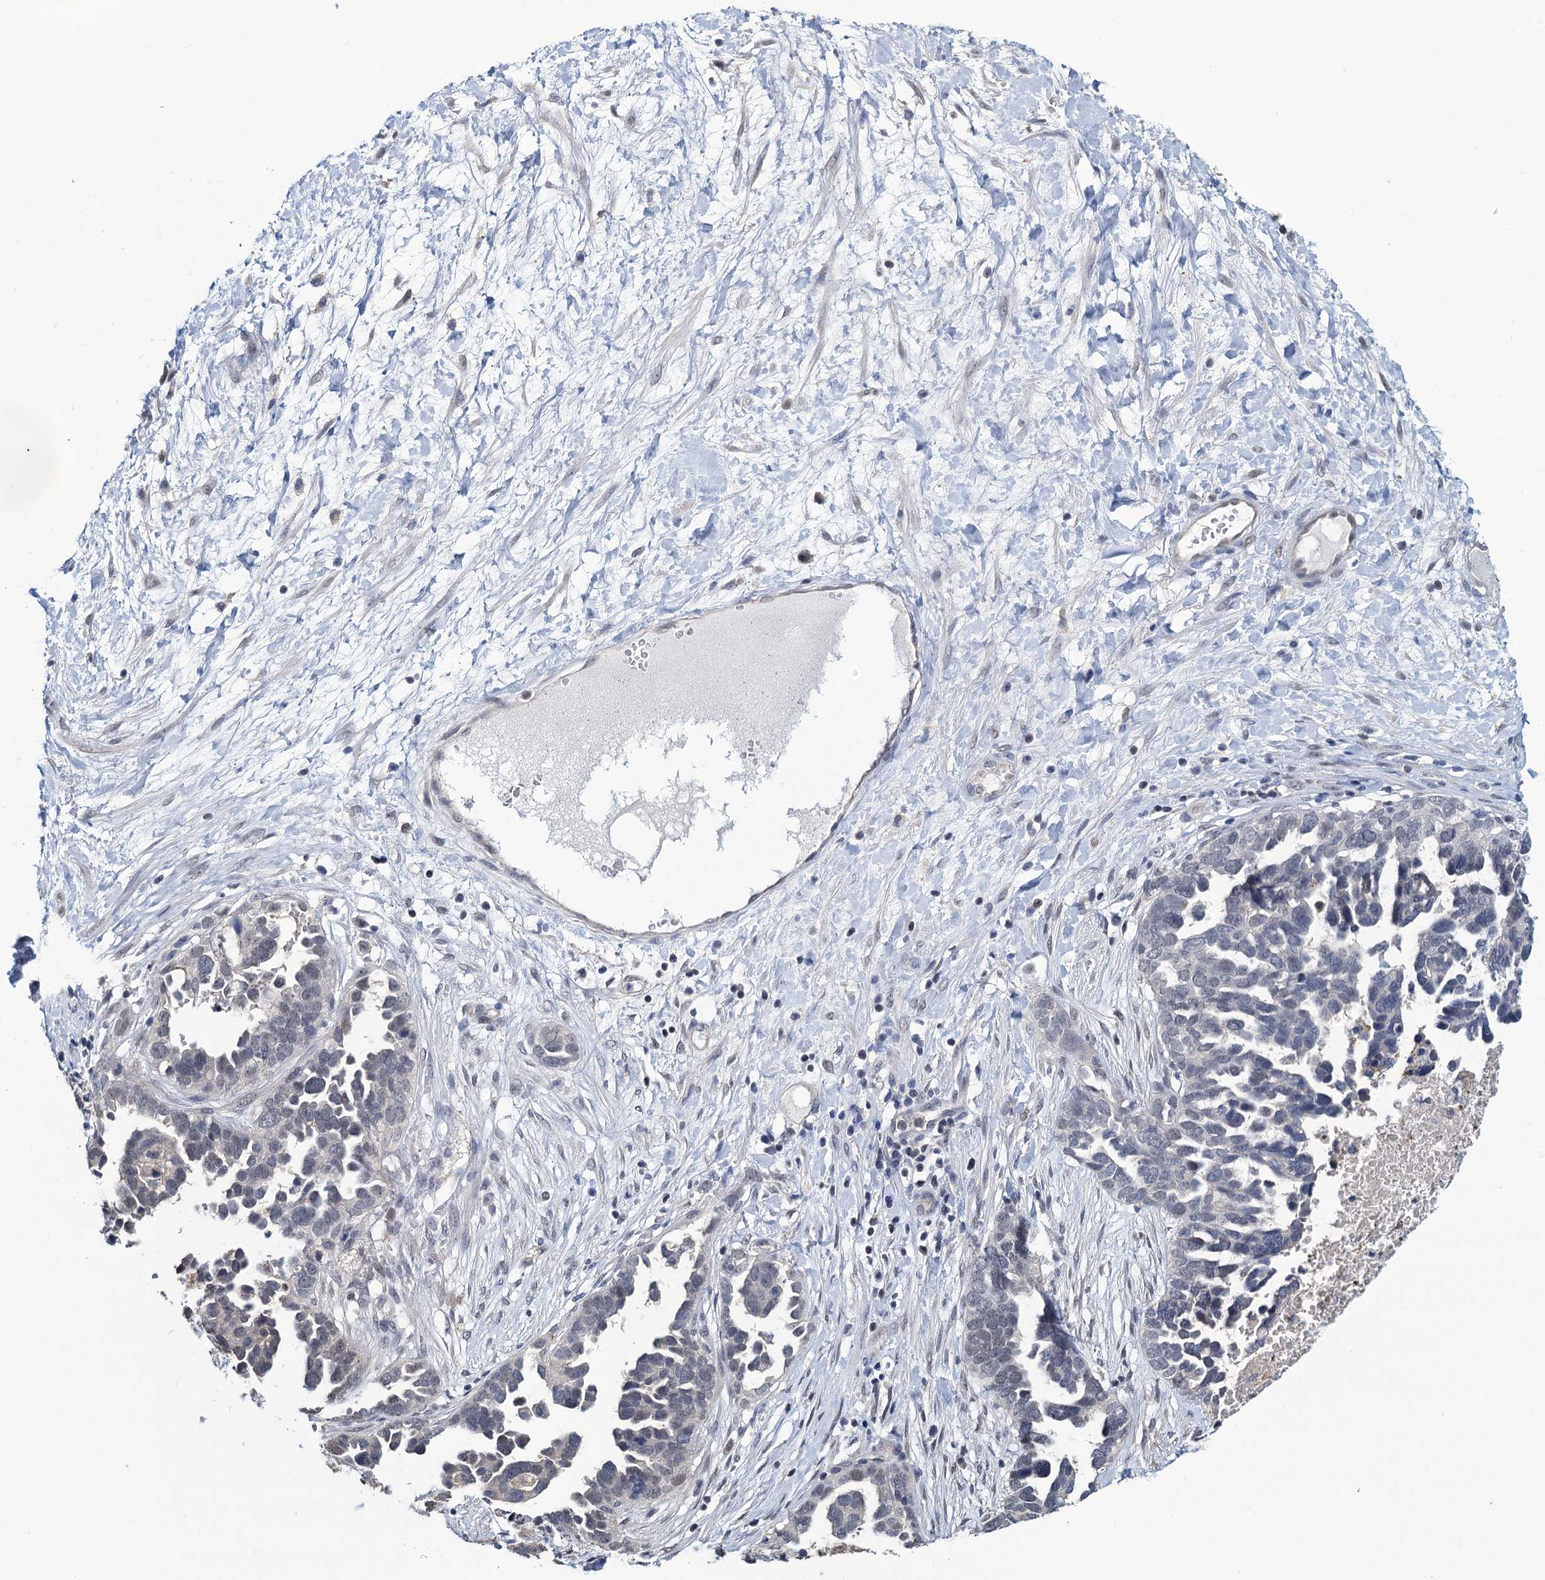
{"staining": {"intensity": "negative", "quantity": "none", "location": "none"}, "tissue": "ovarian cancer", "cell_type": "Tumor cells", "image_type": "cancer", "snomed": [{"axis": "morphology", "description": "Cystadenocarcinoma, serous, NOS"}, {"axis": "topography", "description": "Ovary"}], "caption": "The histopathology image displays no significant positivity in tumor cells of ovarian cancer (serous cystadenocarcinoma). (DAB (3,3'-diaminobenzidine) immunohistochemistry (IHC) with hematoxylin counter stain).", "gene": "RTKN2", "patient": {"sex": "female", "age": 54}}